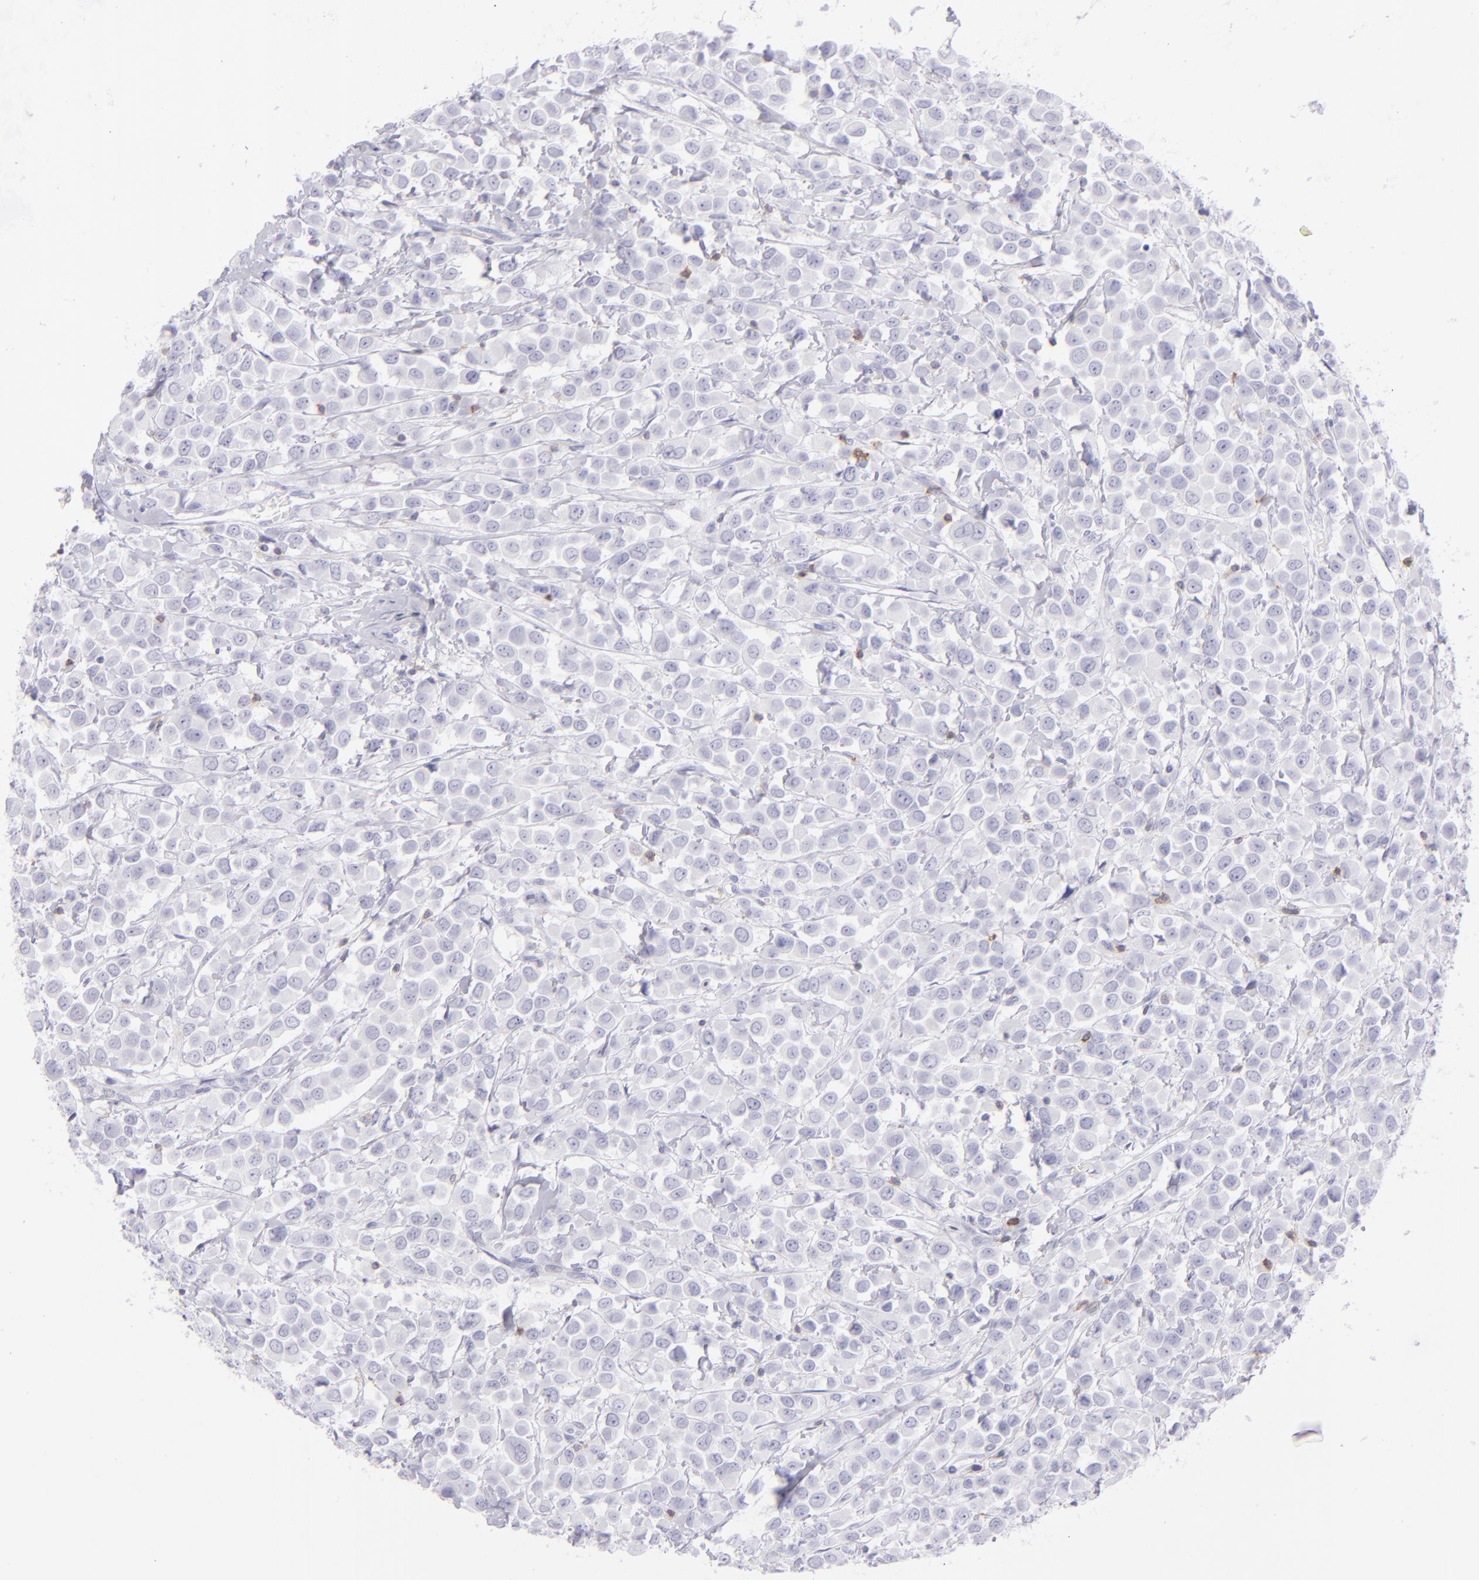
{"staining": {"intensity": "negative", "quantity": "none", "location": "none"}, "tissue": "breast cancer", "cell_type": "Tumor cells", "image_type": "cancer", "snomed": [{"axis": "morphology", "description": "Duct carcinoma"}, {"axis": "topography", "description": "Breast"}], "caption": "This is a micrograph of immunohistochemistry staining of breast cancer, which shows no positivity in tumor cells.", "gene": "CD69", "patient": {"sex": "female", "age": 61}}